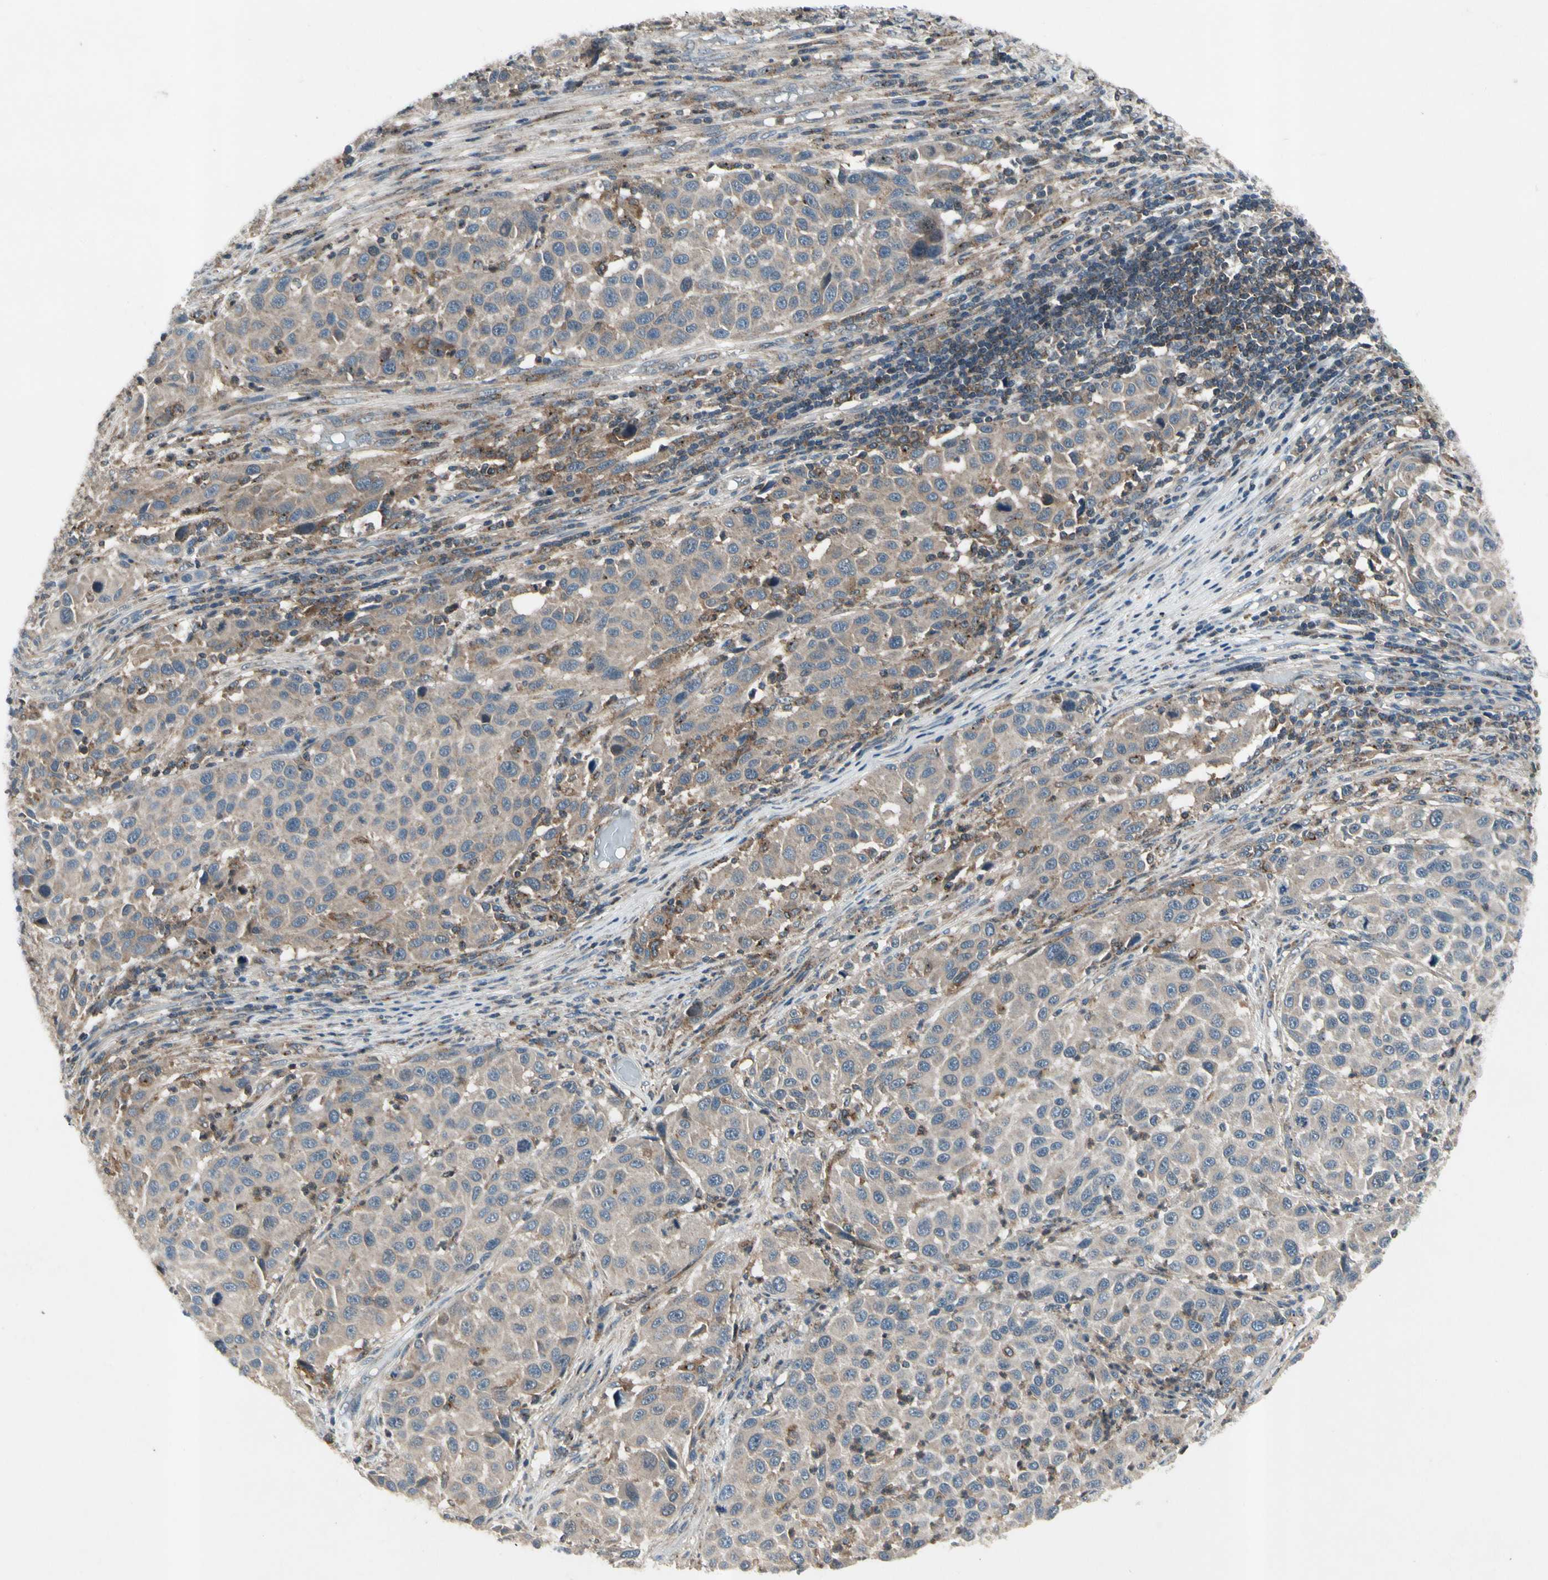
{"staining": {"intensity": "weak", "quantity": ">75%", "location": "cytoplasmic/membranous"}, "tissue": "melanoma", "cell_type": "Tumor cells", "image_type": "cancer", "snomed": [{"axis": "morphology", "description": "Malignant melanoma, Metastatic site"}, {"axis": "topography", "description": "Lymph node"}], "caption": "The photomicrograph exhibits staining of melanoma, revealing weak cytoplasmic/membranous protein positivity (brown color) within tumor cells.", "gene": "NMI", "patient": {"sex": "male", "age": 61}}